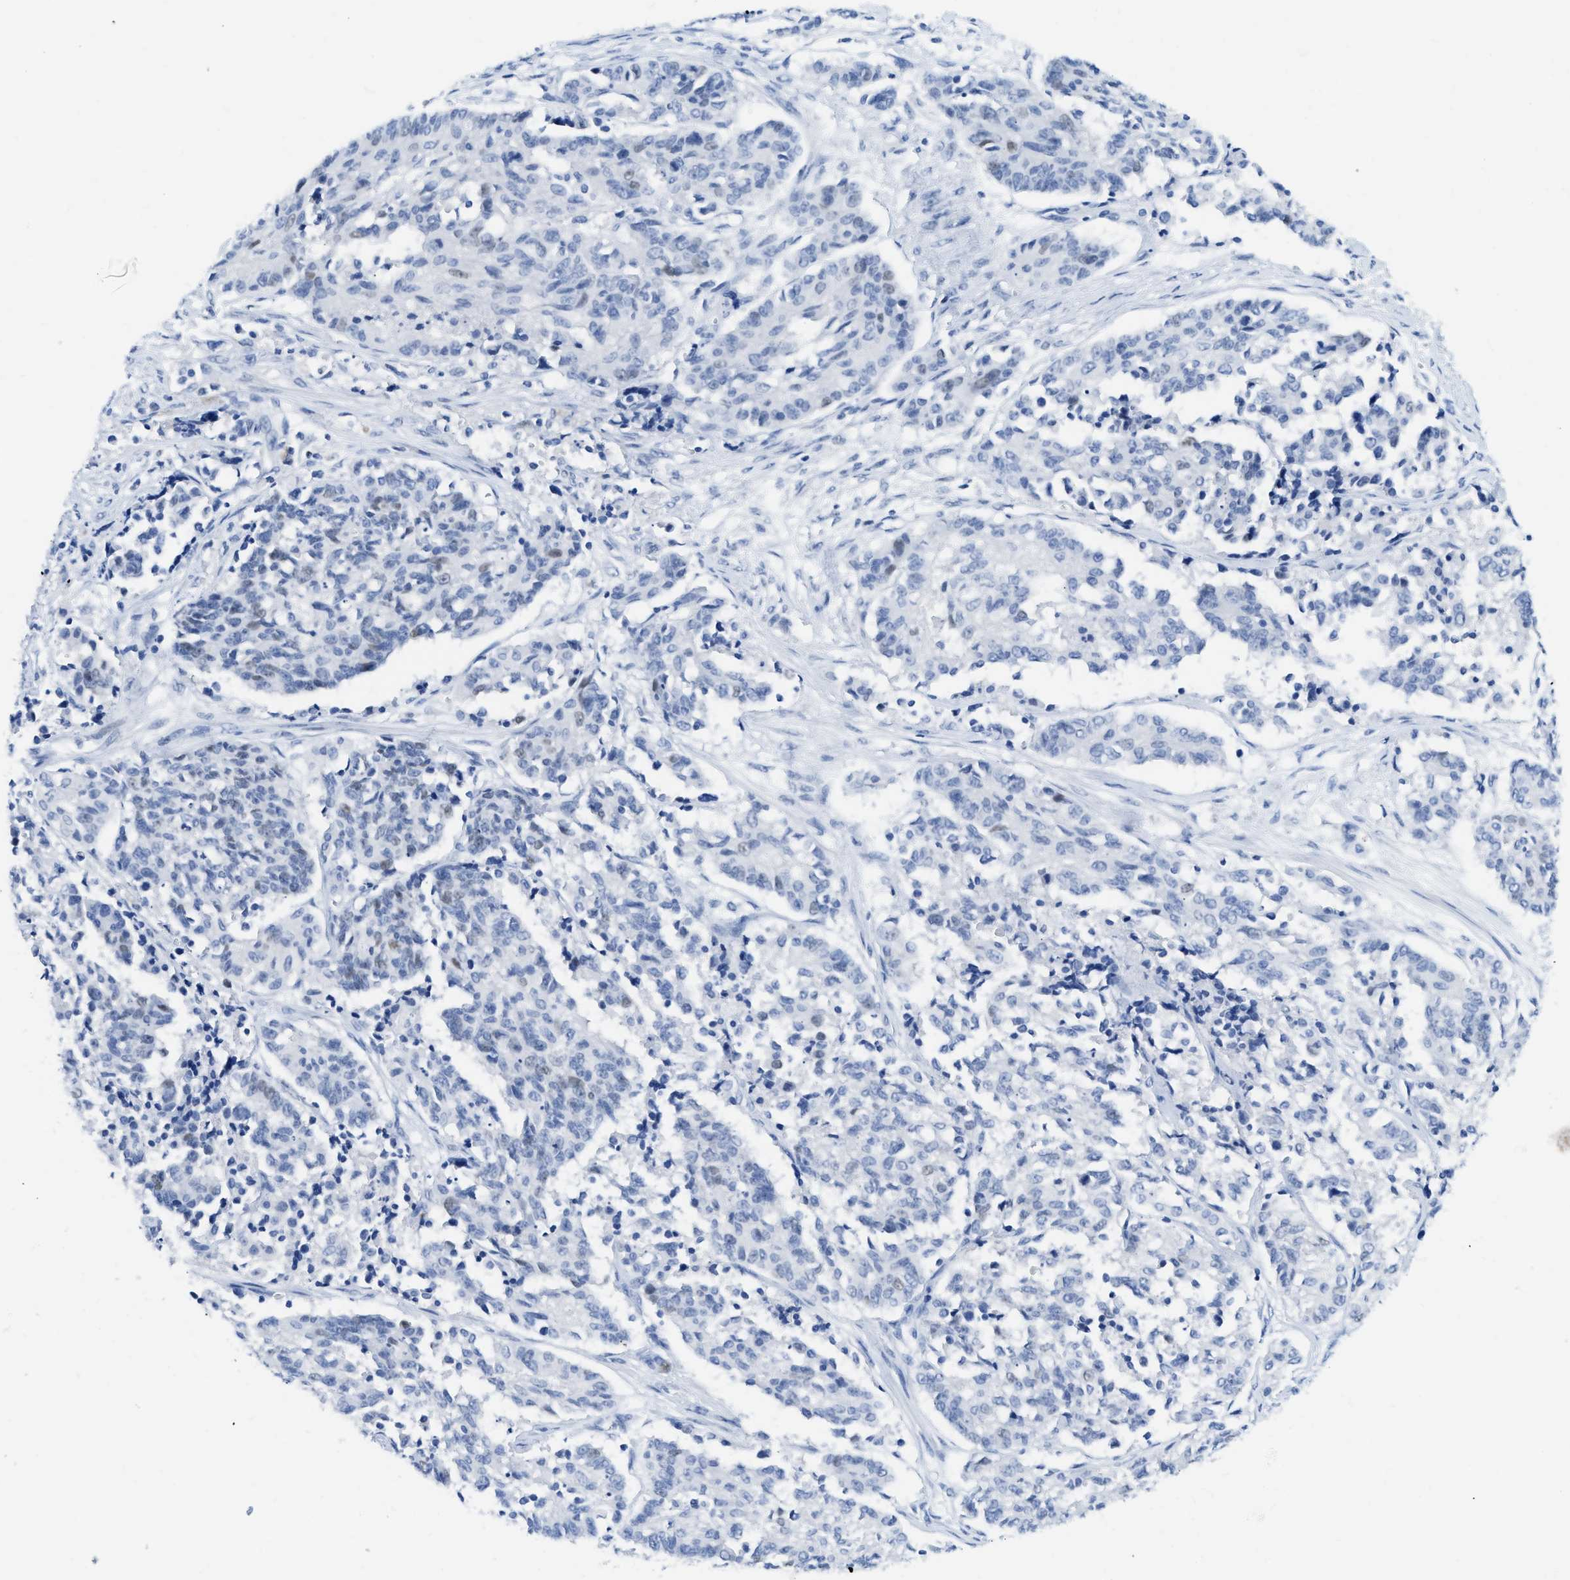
{"staining": {"intensity": "negative", "quantity": "none", "location": "none"}, "tissue": "cervical cancer", "cell_type": "Tumor cells", "image_type": "cancer", "snomed": [{"axis": "morphology", "description": "Squamous cell carcinoma, NOS"}, {"axis": "topography", "description": "Cervix"}], "caption": "Tumor cells show no significant positivity in cervical cancer.", "gene": "TCF7", "patient": {"sex": "female", "age": 35}}